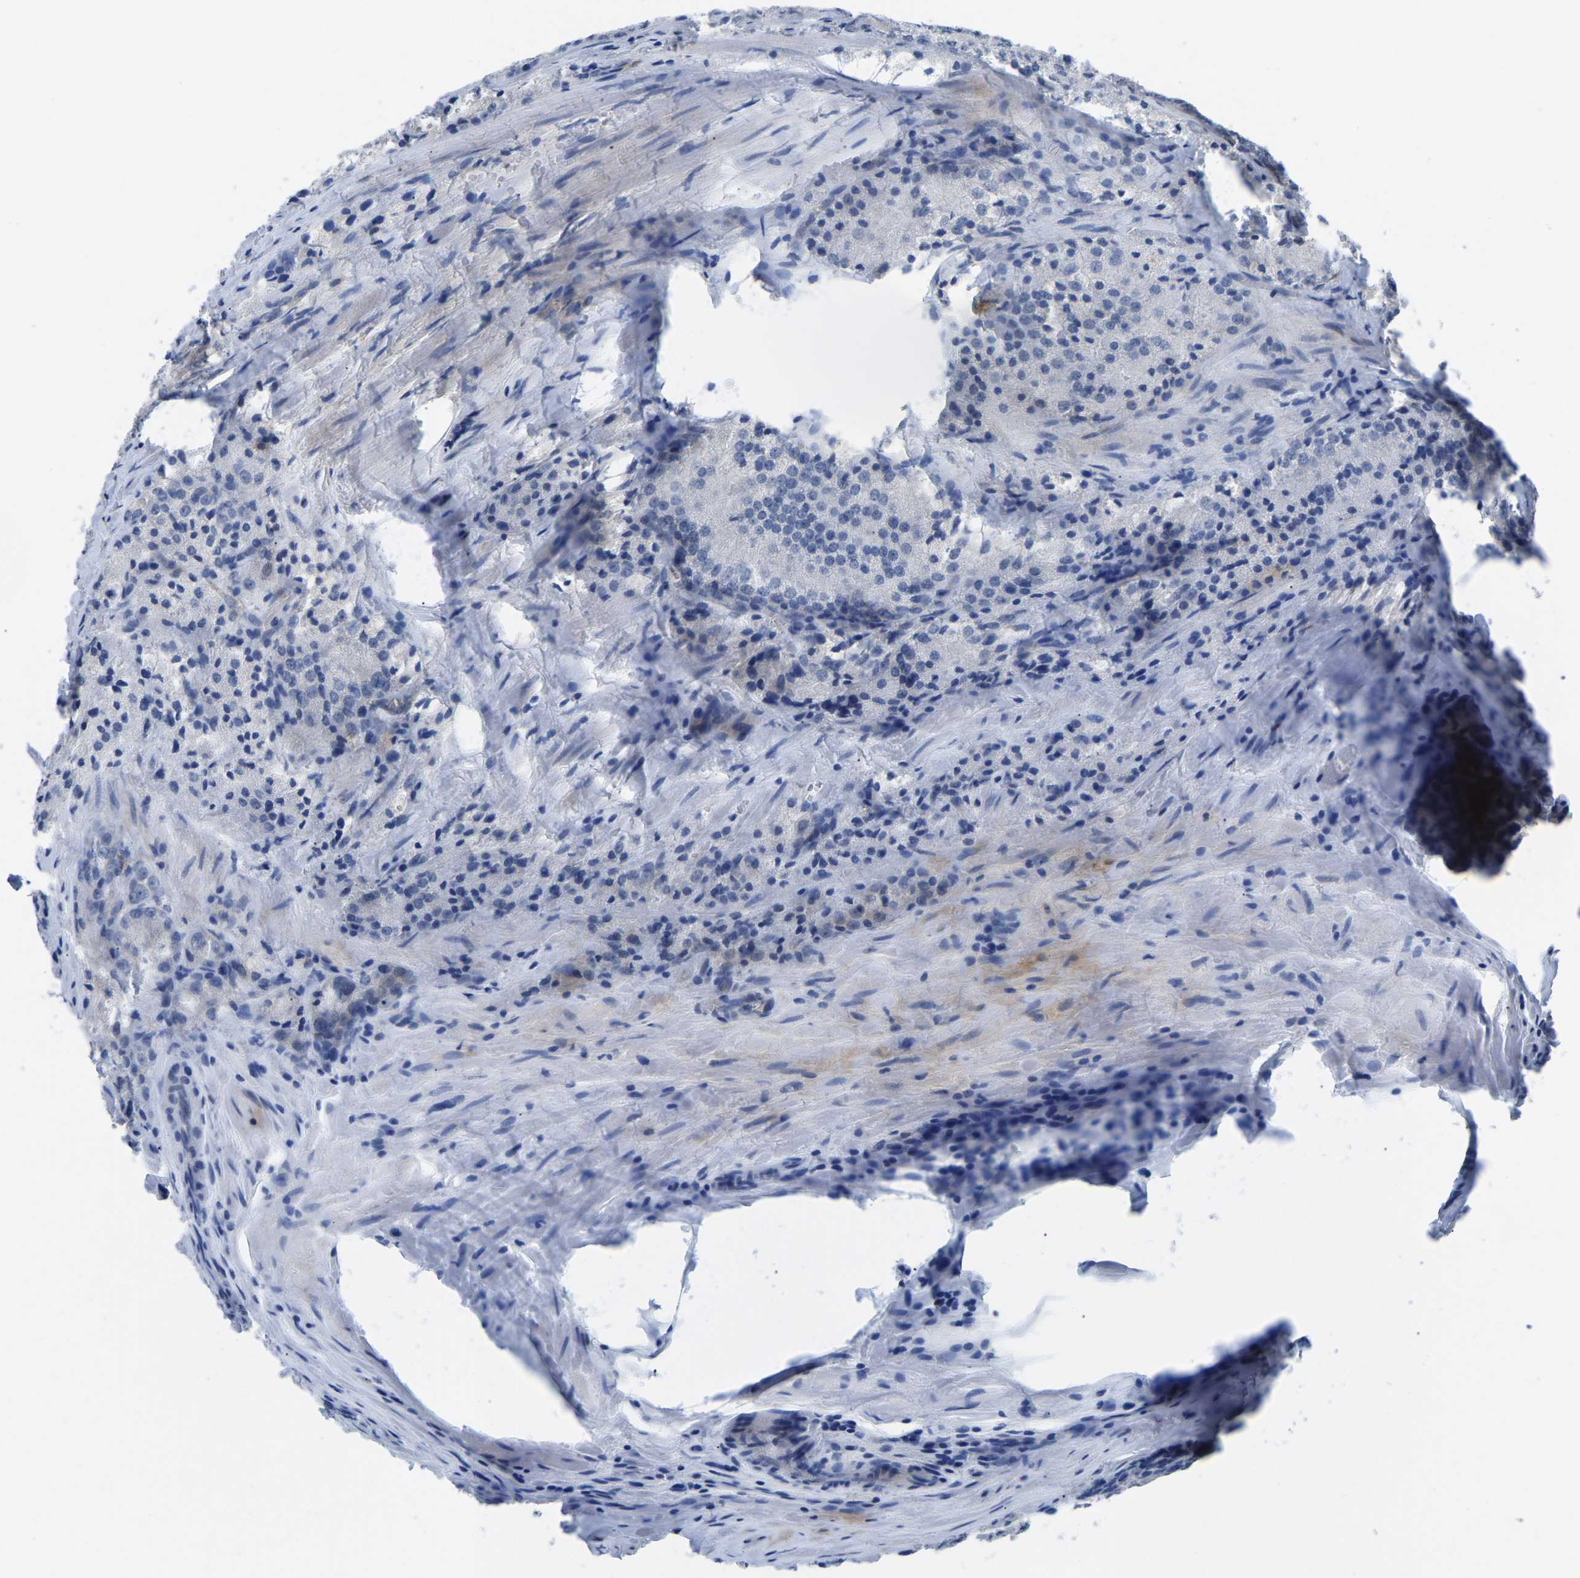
{"staining": {"intensity": "negative", "quantity": "none", "location": "none"}, "tissue": "prostate cancer", "cell_type": "Tumor cells", "image_type": "cancer", "snomed": [{"axis": "morphology", "description": "Adenocarcinoma, Low grade"}, {"axis": "topography", "description": "Prostate"}], "caption": "Immunohistochemical staining of human low-grade adenocarcinoma (prostate) shows no significant positivity in tumor cells.", "gene": "ITGA2", "patient": {"sex": "male", "age": 64}}